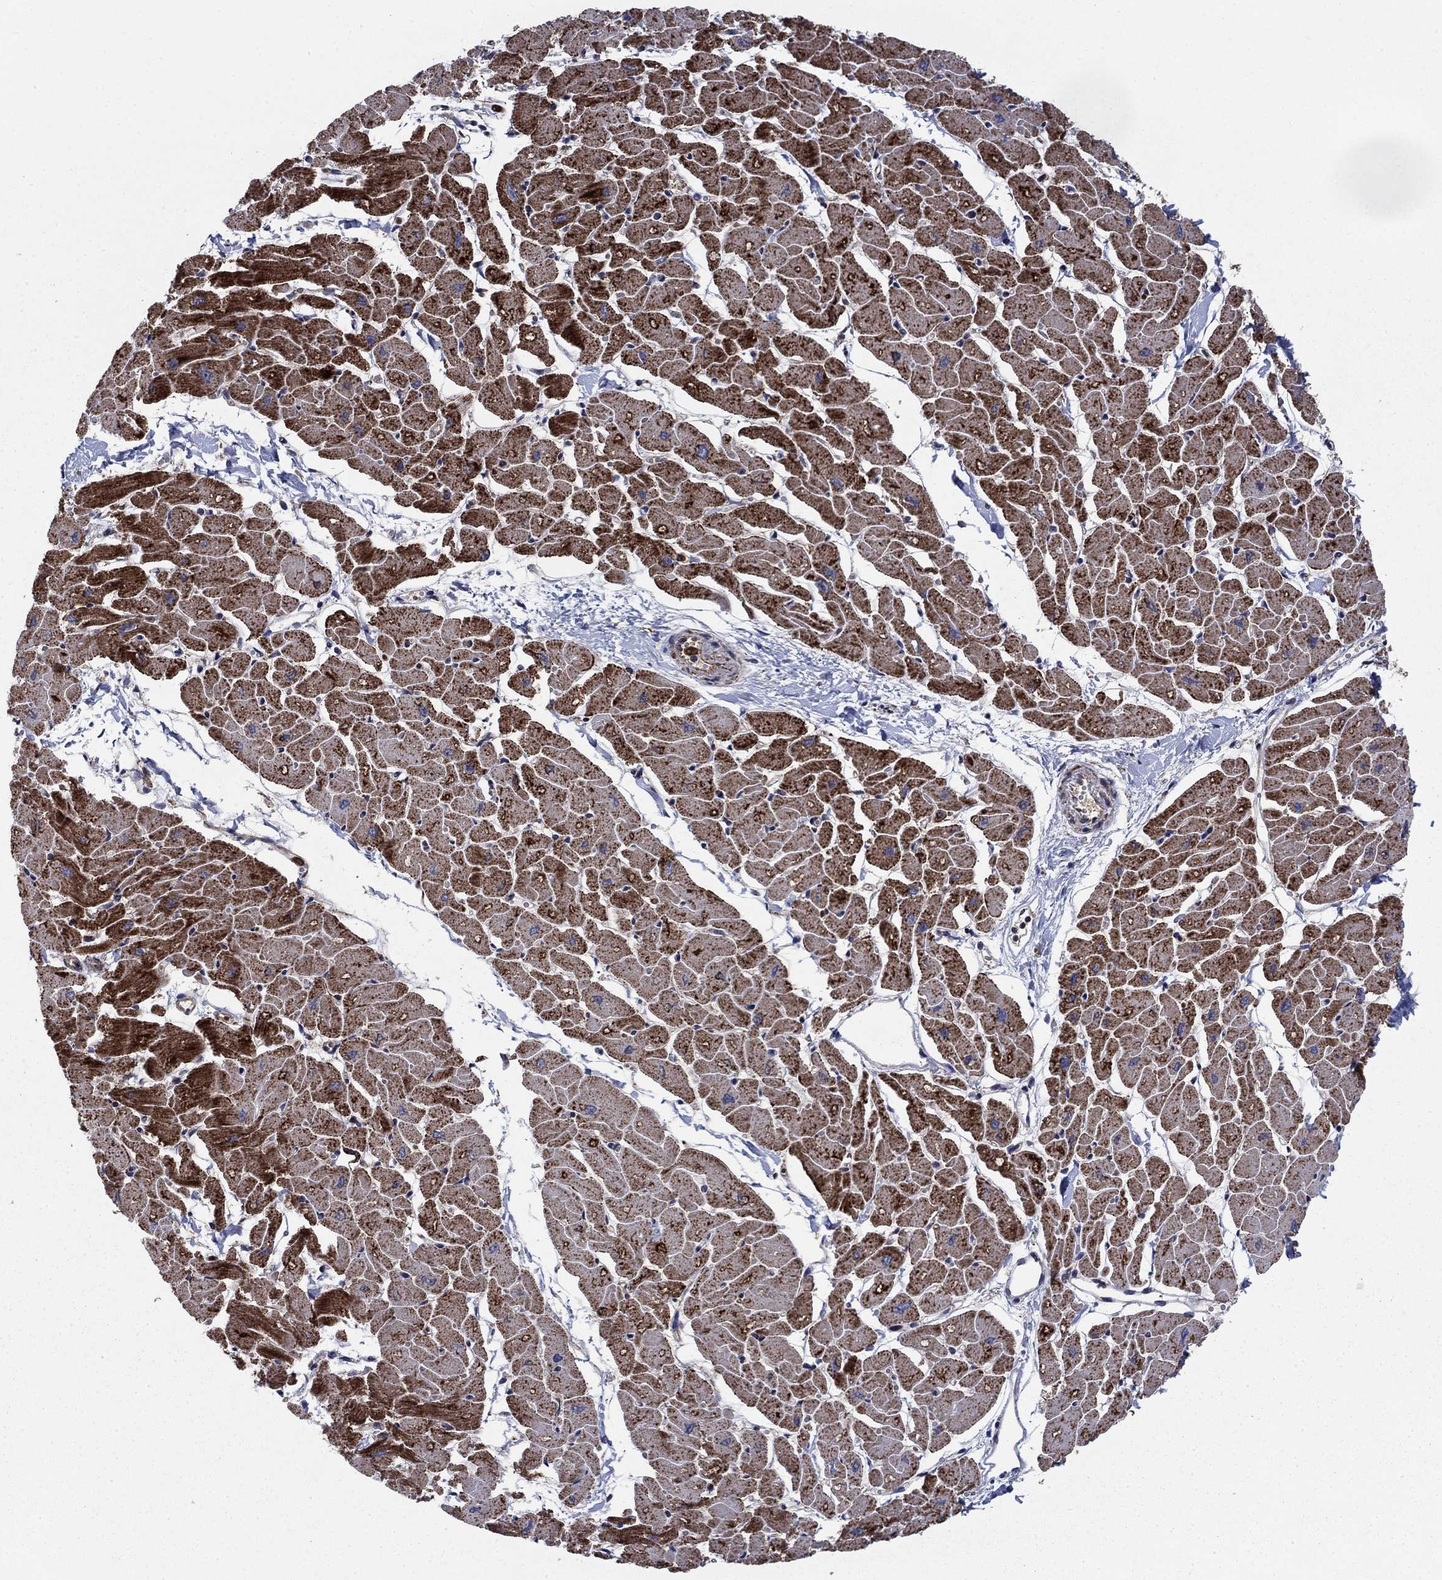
{"staining": {"intensity": "strong", "quantity": "25%-75%", "location": "cytoplasmic/membranous"}, "tissue": "heart muscle", "cell_type": "Cardiomyocytes", "image_type": "normal", "snomed": [{"axis": "morphology", "description": "Normal tissue, NOS"}, {"axis": "topography", "description": "Heart"}], "caption": "This photomicrograph demonstrates immunohistochemistry staining of unremarkable human heart muscle, with high strong cytoplasmic/membranous staining in about 25%-75% of cardiomyocytes.", "gene": "RNF19B", "patient": {"sex": "male", "age": 57}}